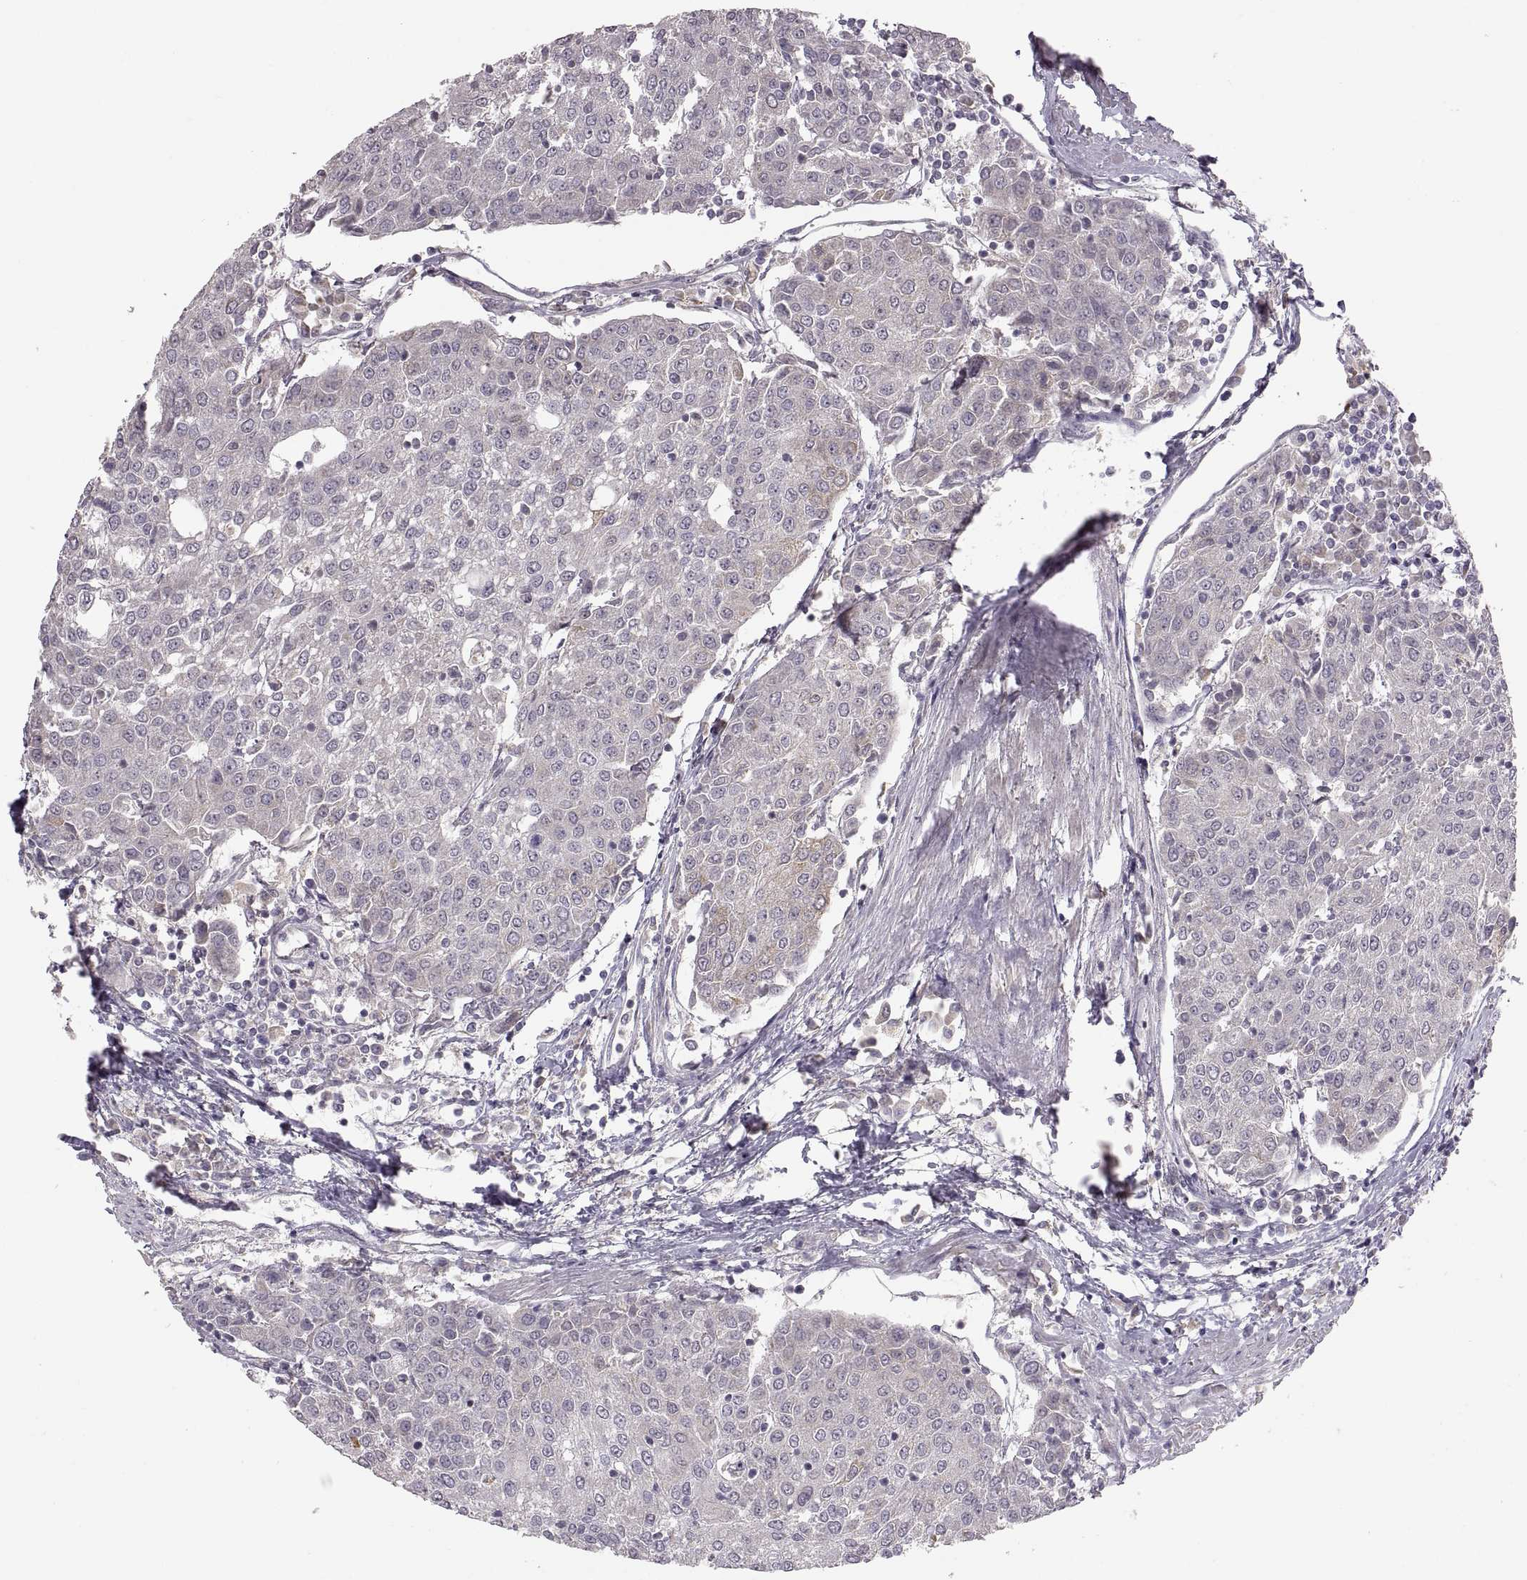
{"staining": {"intensity": "negative", "quantity": "none", "location": "none"}, "tissue": "urothelial cancer", "cell_type": "Tumor cells", "image_type": "cancer", "snomed": [{"axis": "morphology", "description": "Urothelial carcinoma, High grade"}, {"axis": "topography", "description": "Urinary bladder"}], "caption": "Immunohistochemistry (IHC) image of human urothelial carcinoma (high-grade) stained for a protein (brown), which reveals no positivity in tumor cells.", "gene": "HMGCR", "patient": {"sex": "female", "age": 85}}